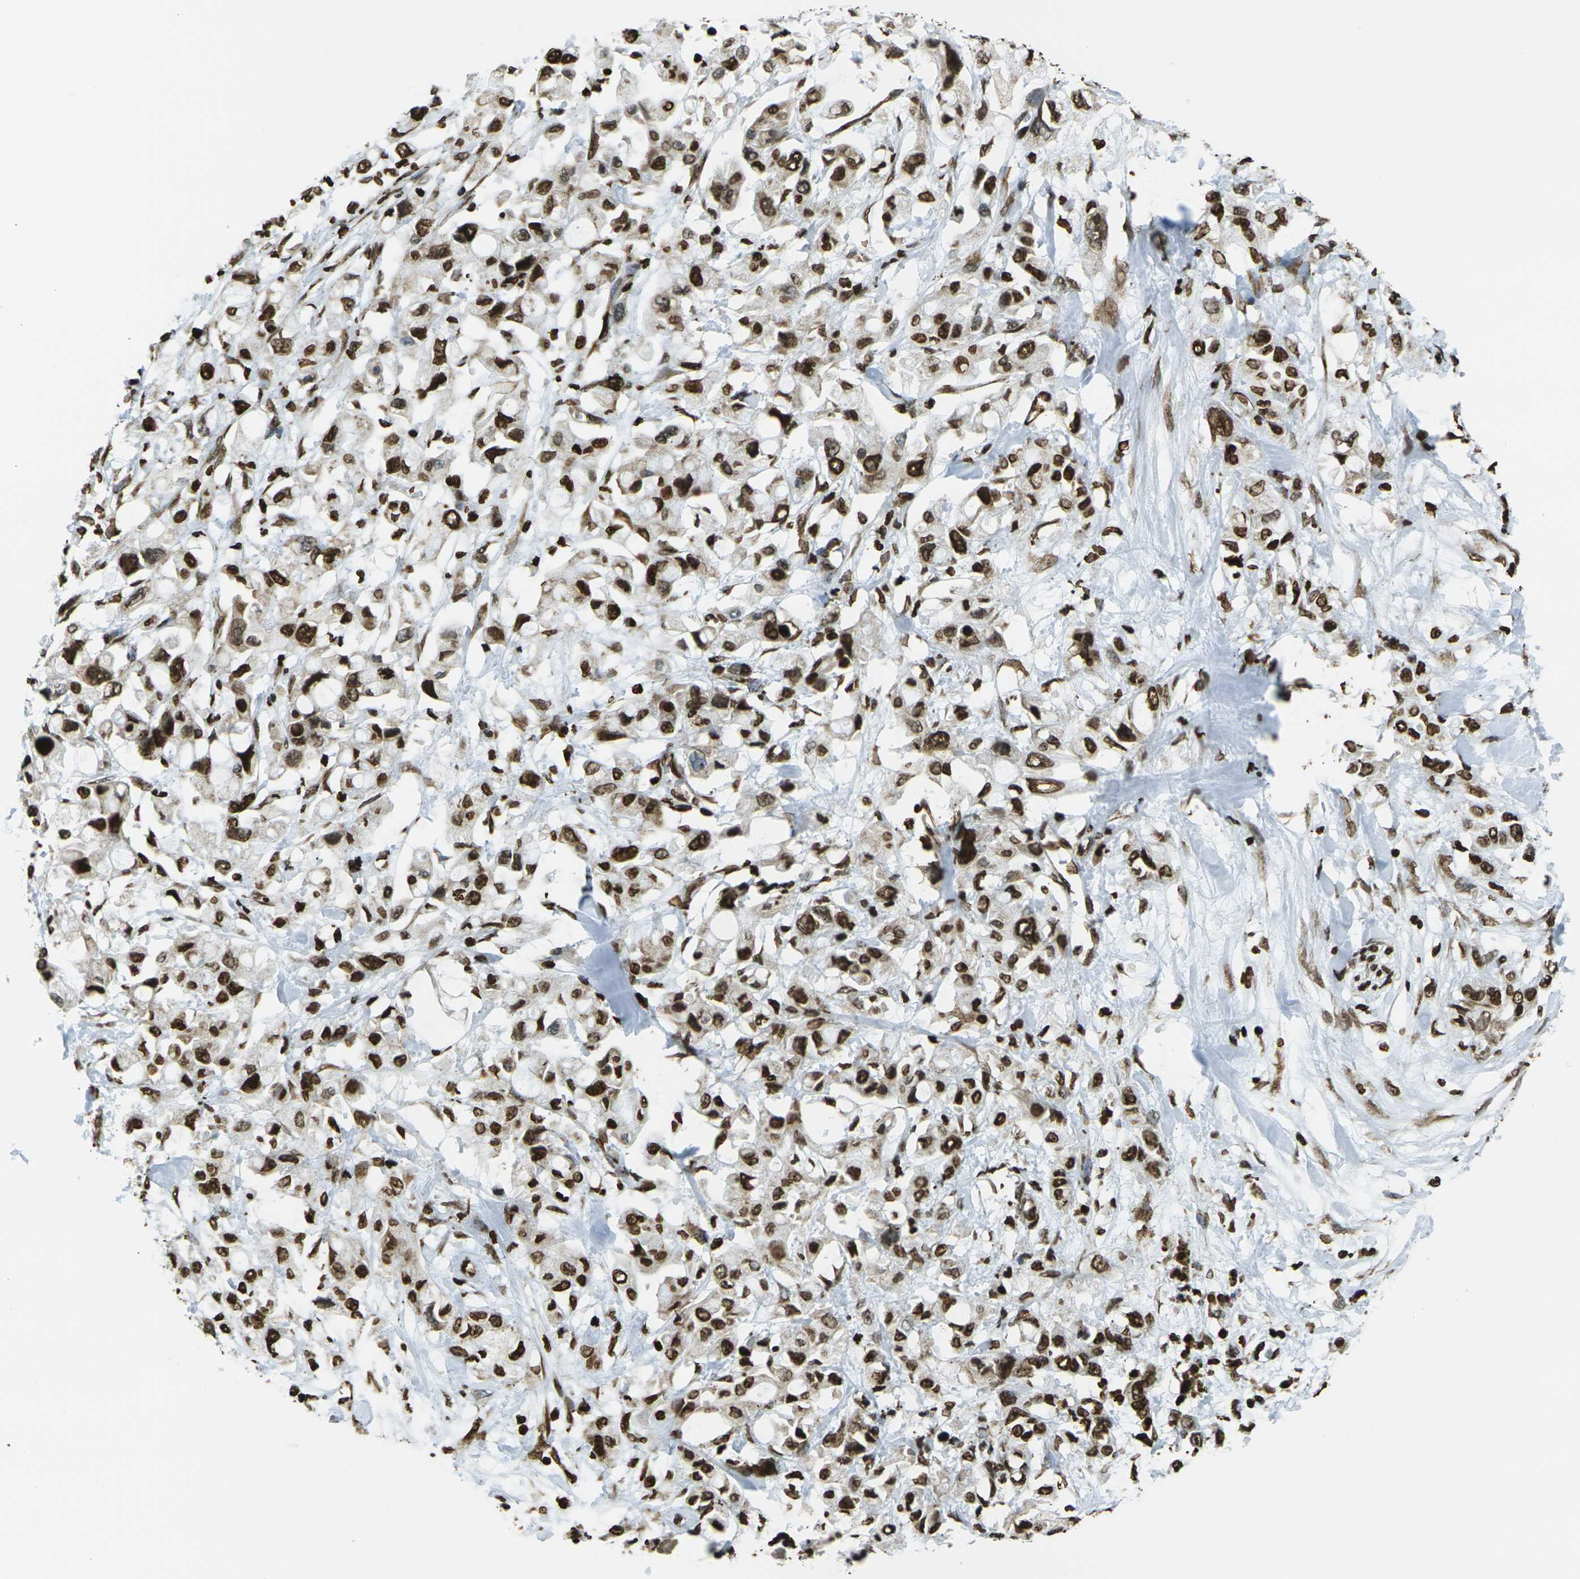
{"staining": {"intensity": "strong", "quantity": ">75%", "location": "nuclear"}, "tissue": "pancreatic cancer", "cell_type": "Tumor cells", "image_type": "cancer", "snomed": [{"axis": "morphology", "description": "Adenocarcinoma, NOS"}, {"axis": "topography", "description": "Pancreas"}], "caption": "Immunohistochemical staining of pancreatic cancer shows high levels of strong nuclear protein staining in about >75% of tumor cells.", "gene": "H1-2", "patient": {"sex": "female", "age": 56}}